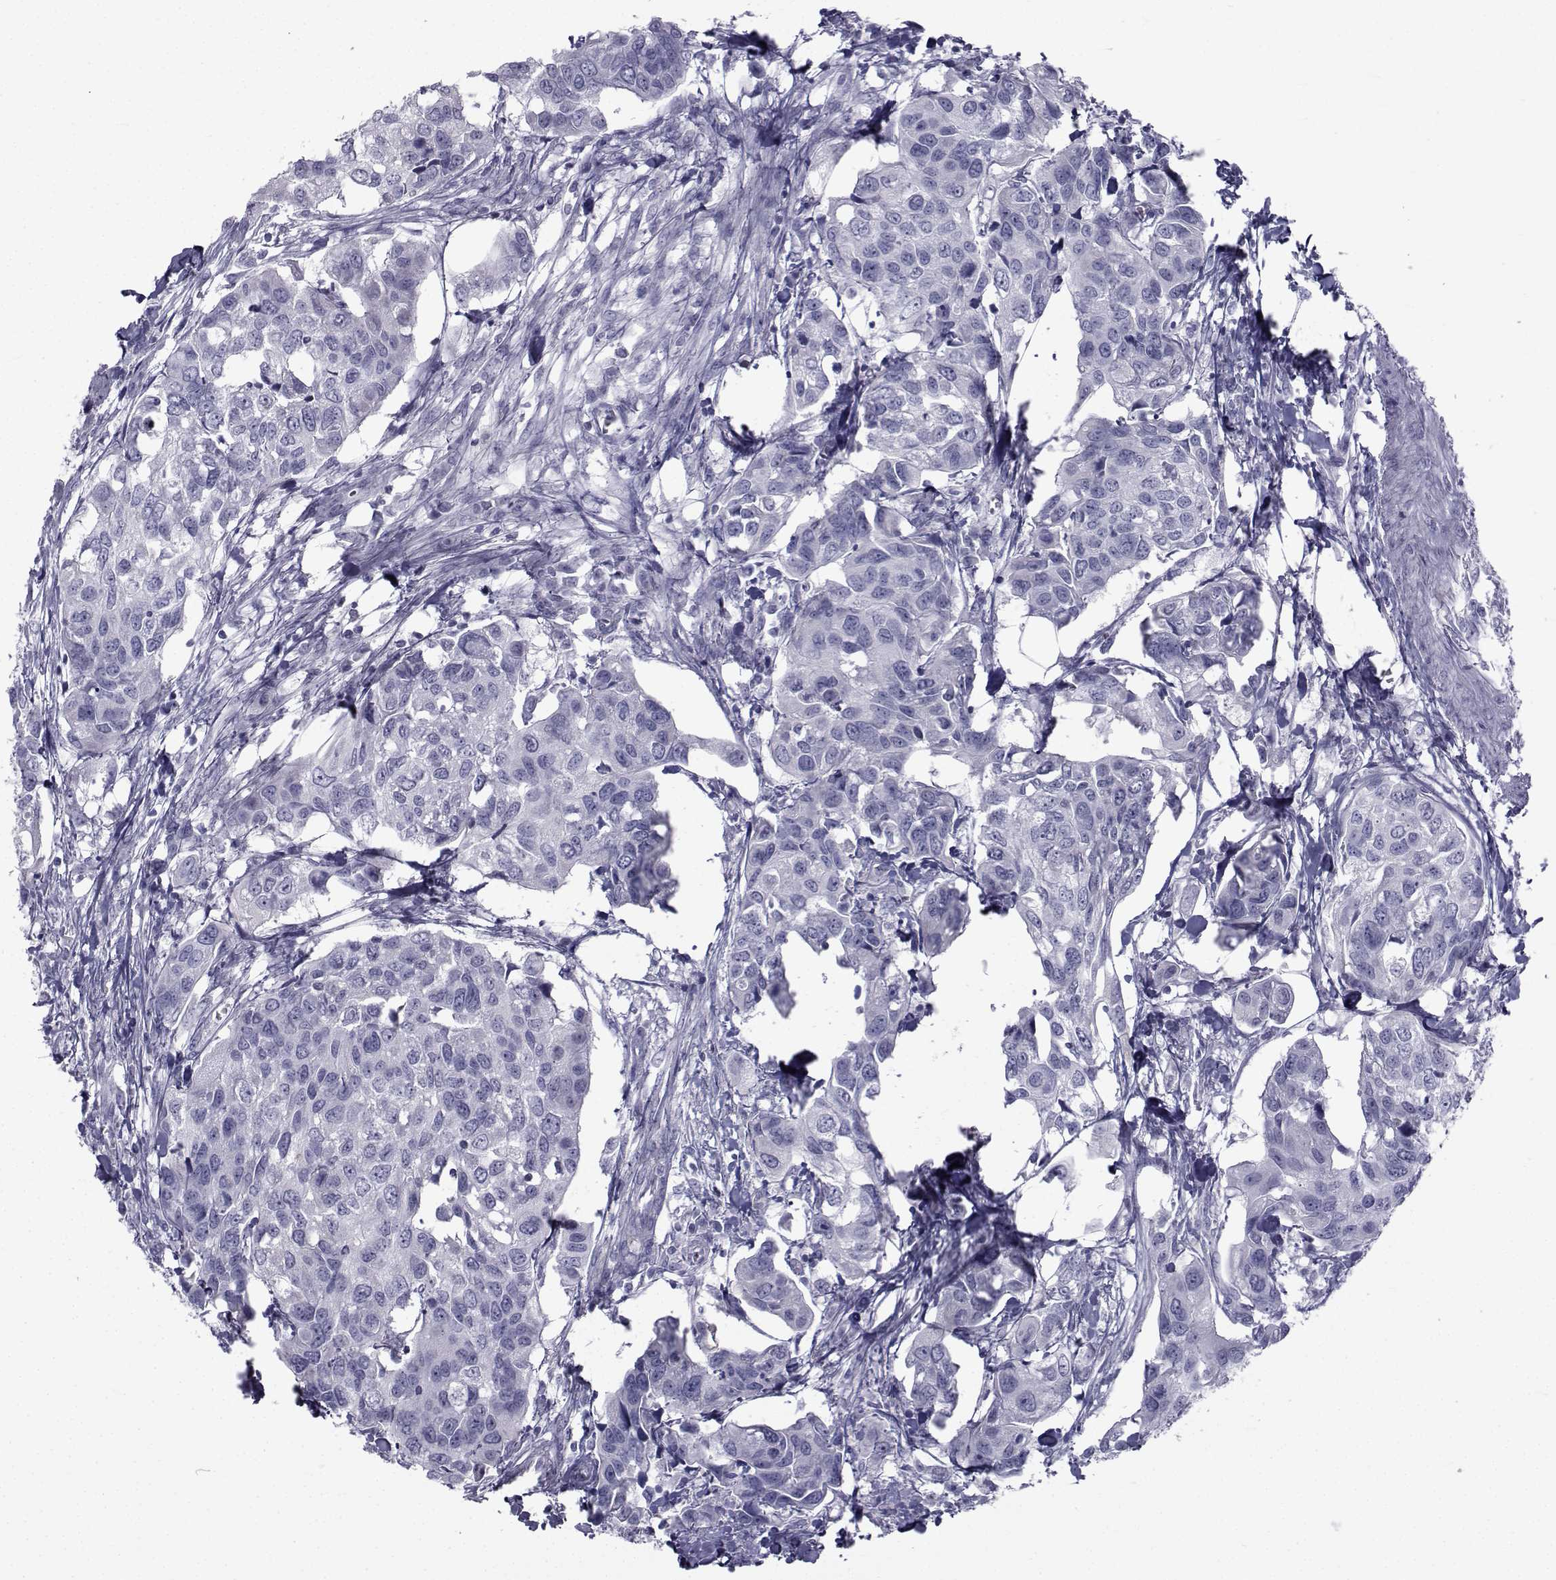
{"staining": {"intensity": "negative", "quantity": "none", "location": "none"}, "tissue": "urothelial cancer", "cell_type": "Tumor cells", "image_type": "cancer", "snomed": [{"axis": "morphology", "description": "Urothelial carcinoma, High grade"}, {"axis": "topography", "description": "Urinary bladder"}], "caption": "DAB immunohistochemical staining of human urothelial carcinoma (high-grade) shows no significant staining in tumor cells.", "gene": "FDXR", "patient": {"sex": "male", "age": 60}}